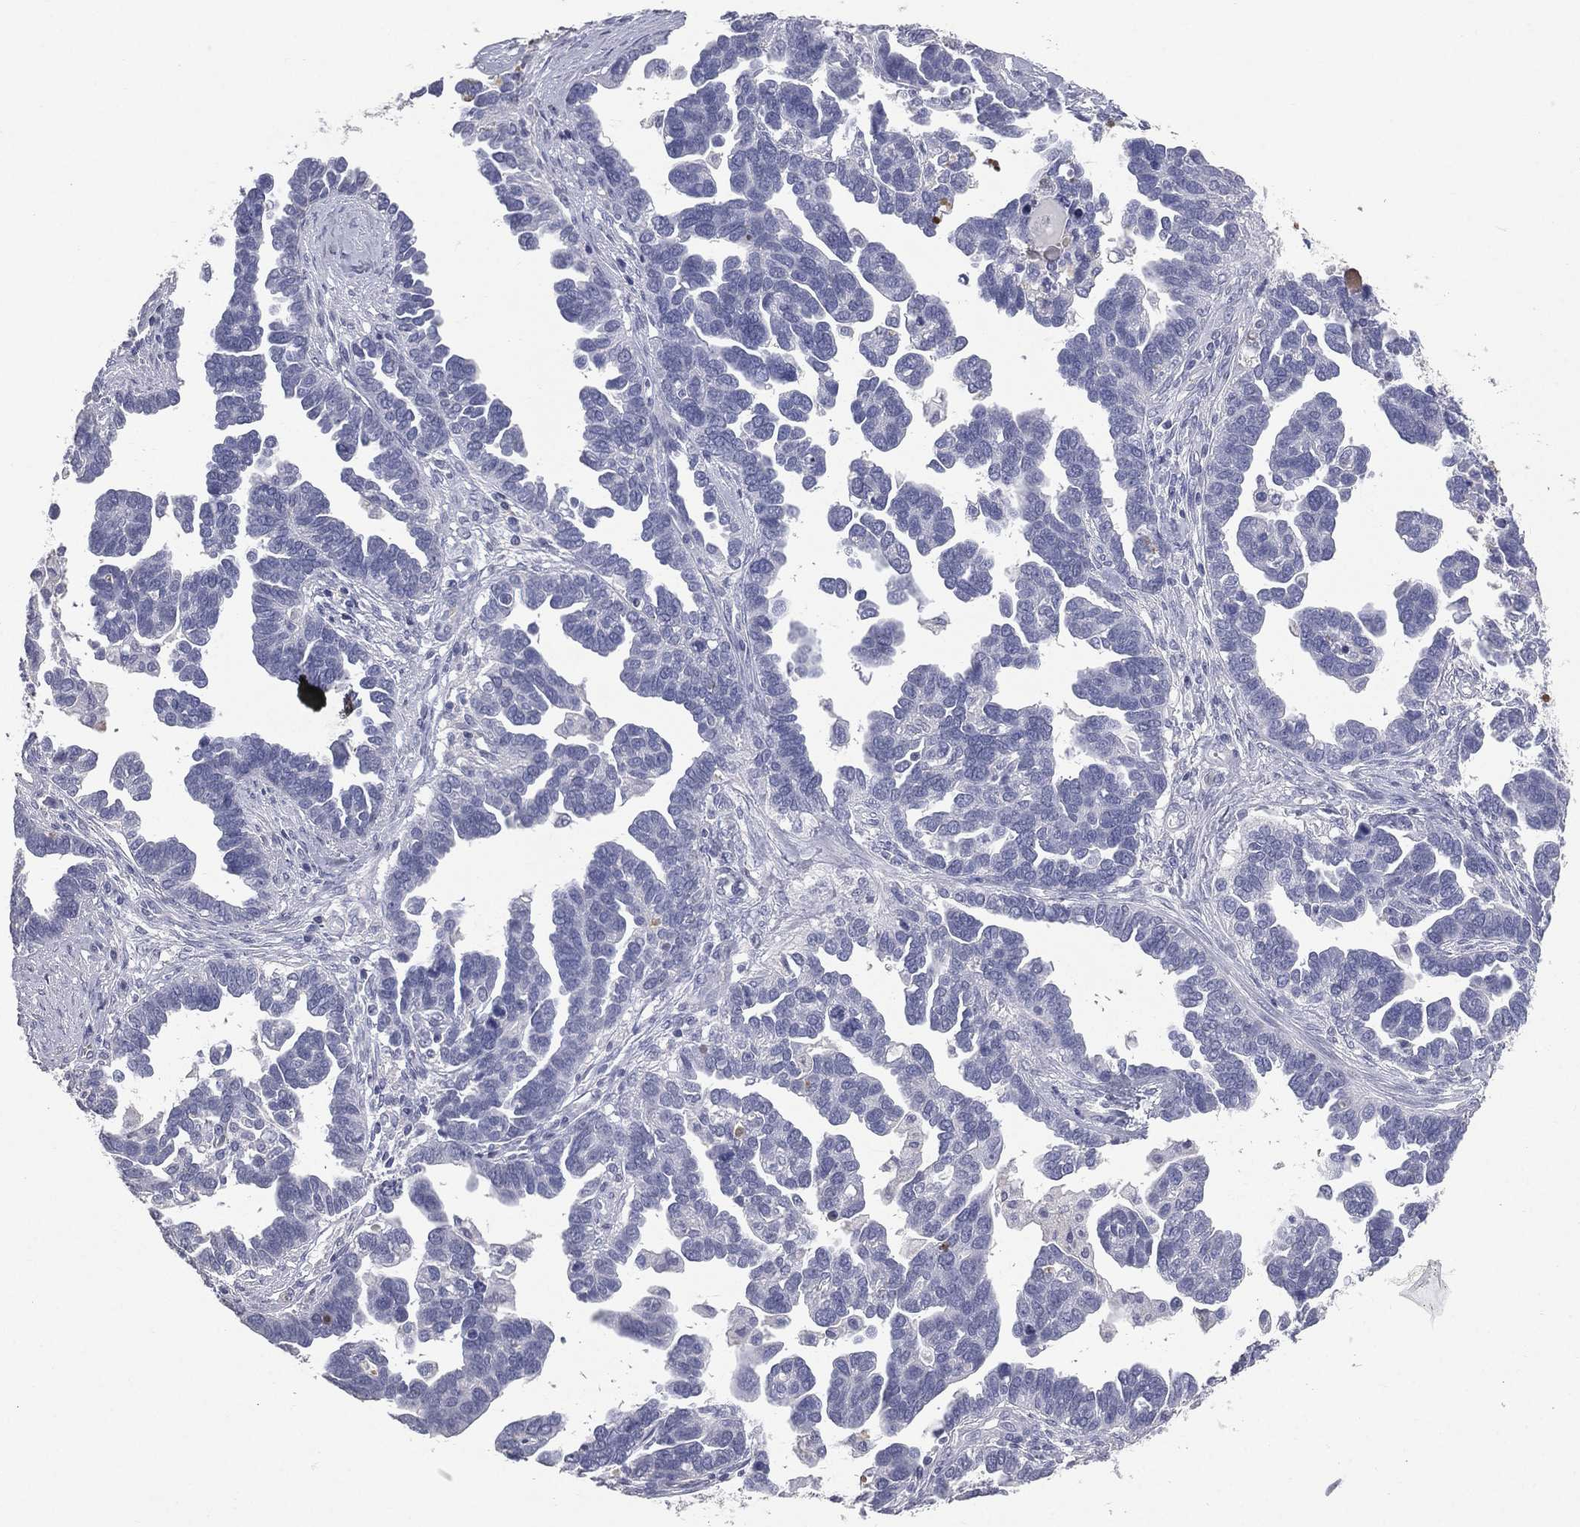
{"staining": {"intensity": "negative", "quantity": "none", "location": "none"}, "tissue": "ovarian cancer", "cell_type": "Tumor cells", "image_type": "cancer", "snomed": [{"axis": "morphology", "description": "Cystadenocarcinoma, serous, NOS"}, {"axis": "topography", "description": "Ovary"}], "caption": "Tumor cells are negative for brown protein staining in ovarian serous cystadenocarcinoma.", "gene": "ESX1", "patient": {"sex": "female", "age": 54}}